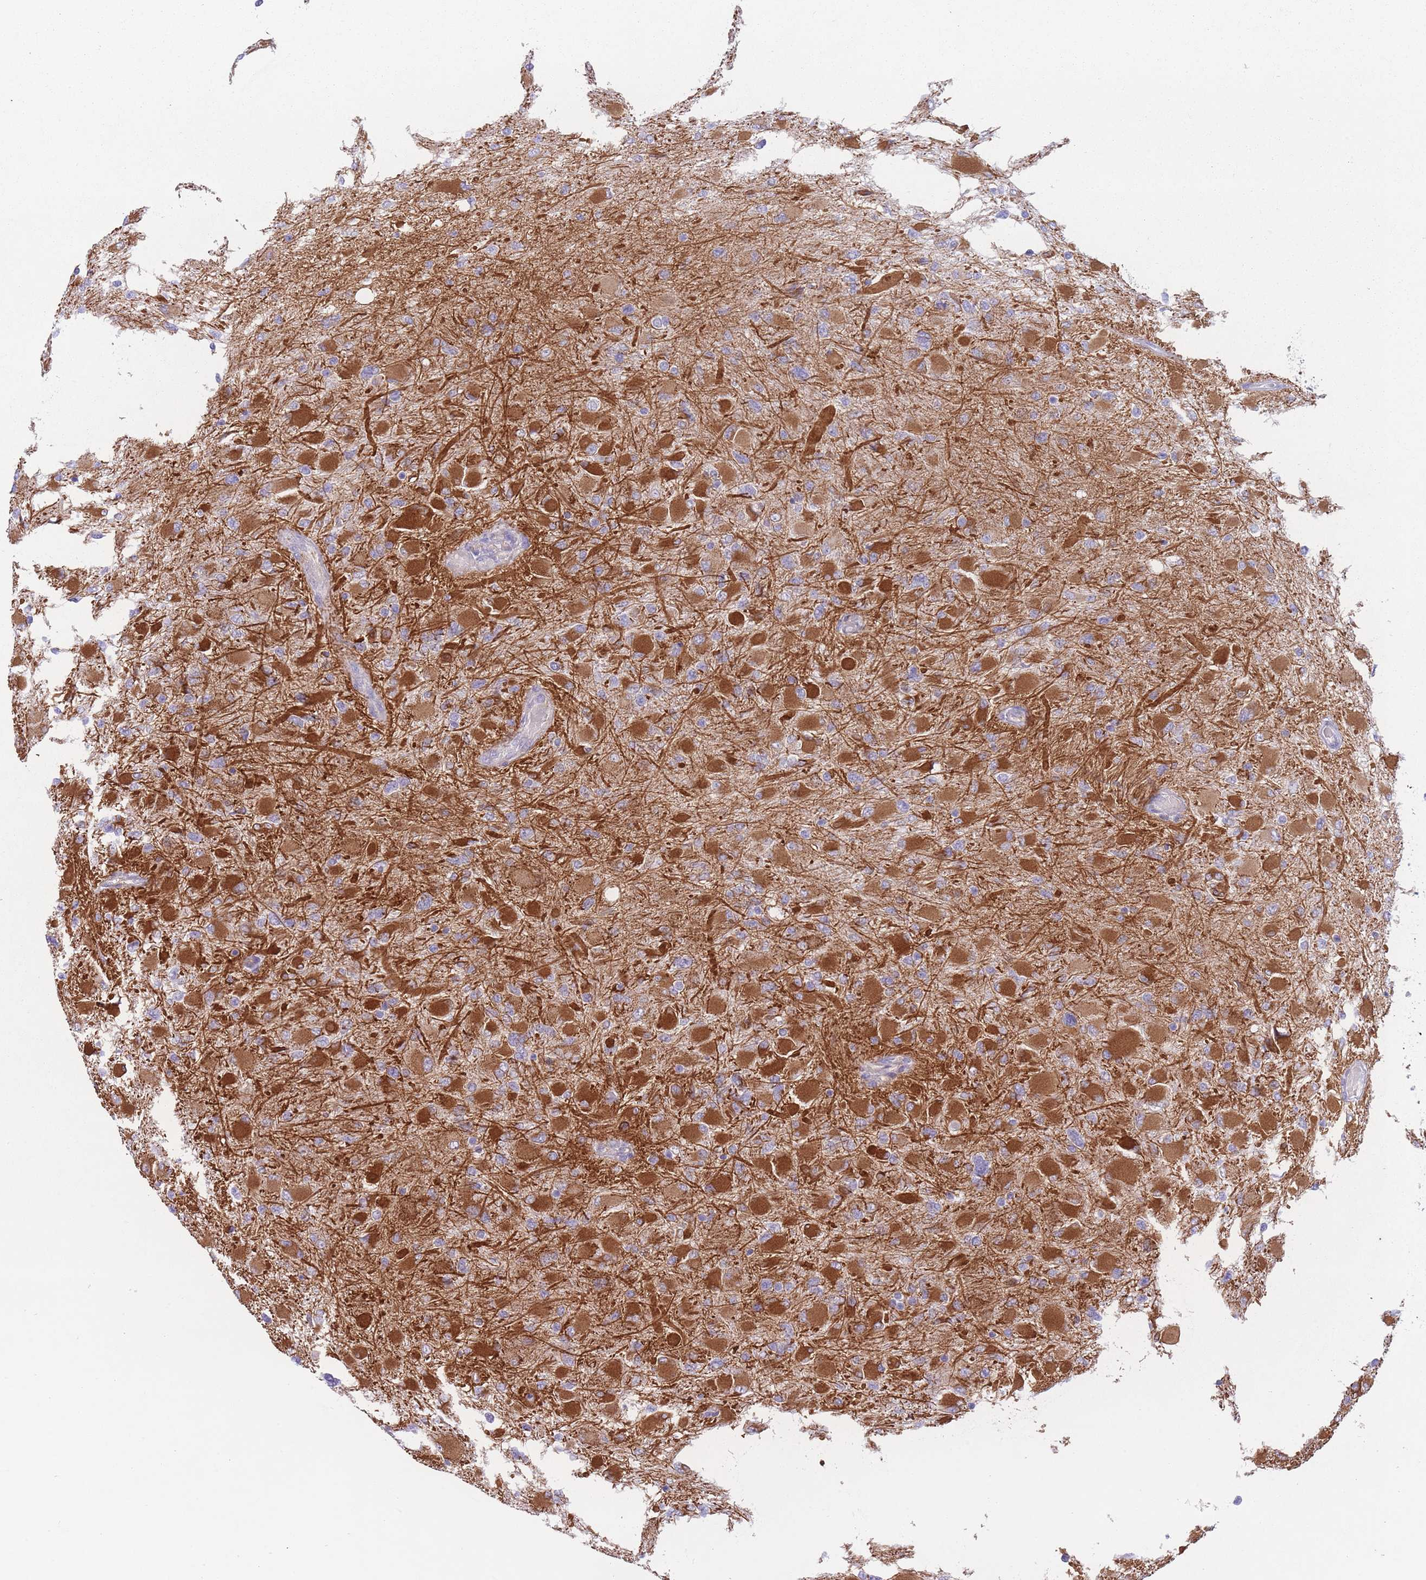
{"staining": {"intensity": "strong", "quantity": ">75%", "location": "cytoplasmic/membranous"}, "tissue": "glioma", "cell_type": "Tumor cells", "image_type": "cancer", "snomed": [{"axis": "morphology", "description": "Glioma, malignant, High grade"}, {"axis": "topography", "description": "Cerebral cortex"}], "caption": "This is a photomicrograph of IHC staining of high-grade glioma (malignant), which shows strong expression in the cytoplasmic/membranous of tumor cells.", "gene": "PTCD1", "patient": {"sex": "female", "age": 36}}